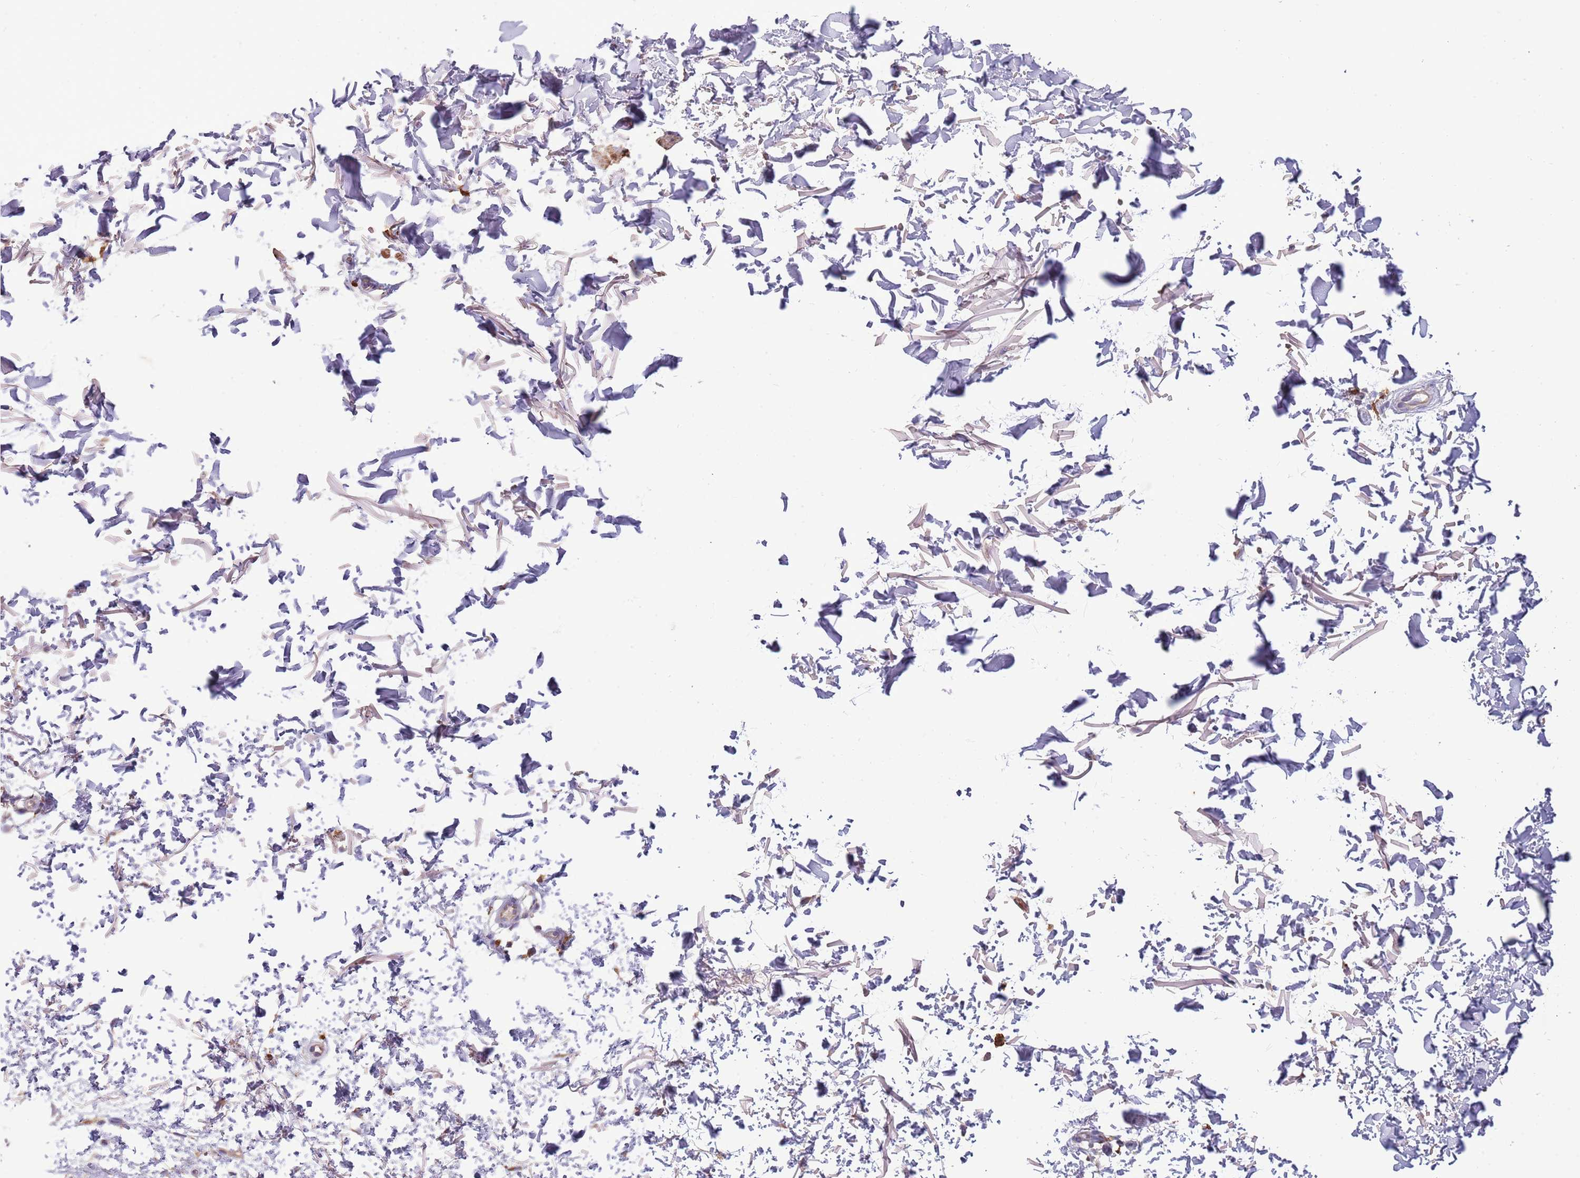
{"staining": {"intensity": "weak", "quantity": ">75%", "location": "cytoplasmic/membranous"}, "tissue": "skin", "cell_type": "Fibroblasts", "image_type": "normal", "snomed": [{"axis": "morphology", "description": "Normal tissue, NOS"}, {"axis": "topography", "description": "Skin"}], "caption": "Immunohistochemistry histopathology image of unremarkable skin: skin stained using immunohistochemistry displays low levels of weak protein expression localized specifically in the cytoplasmic/membranous of fibroblasts, appearing as a cytoplasmic/membranous brown color.", "gene": "P2RY13", "patient": {"sex": "male", "age": 66}}